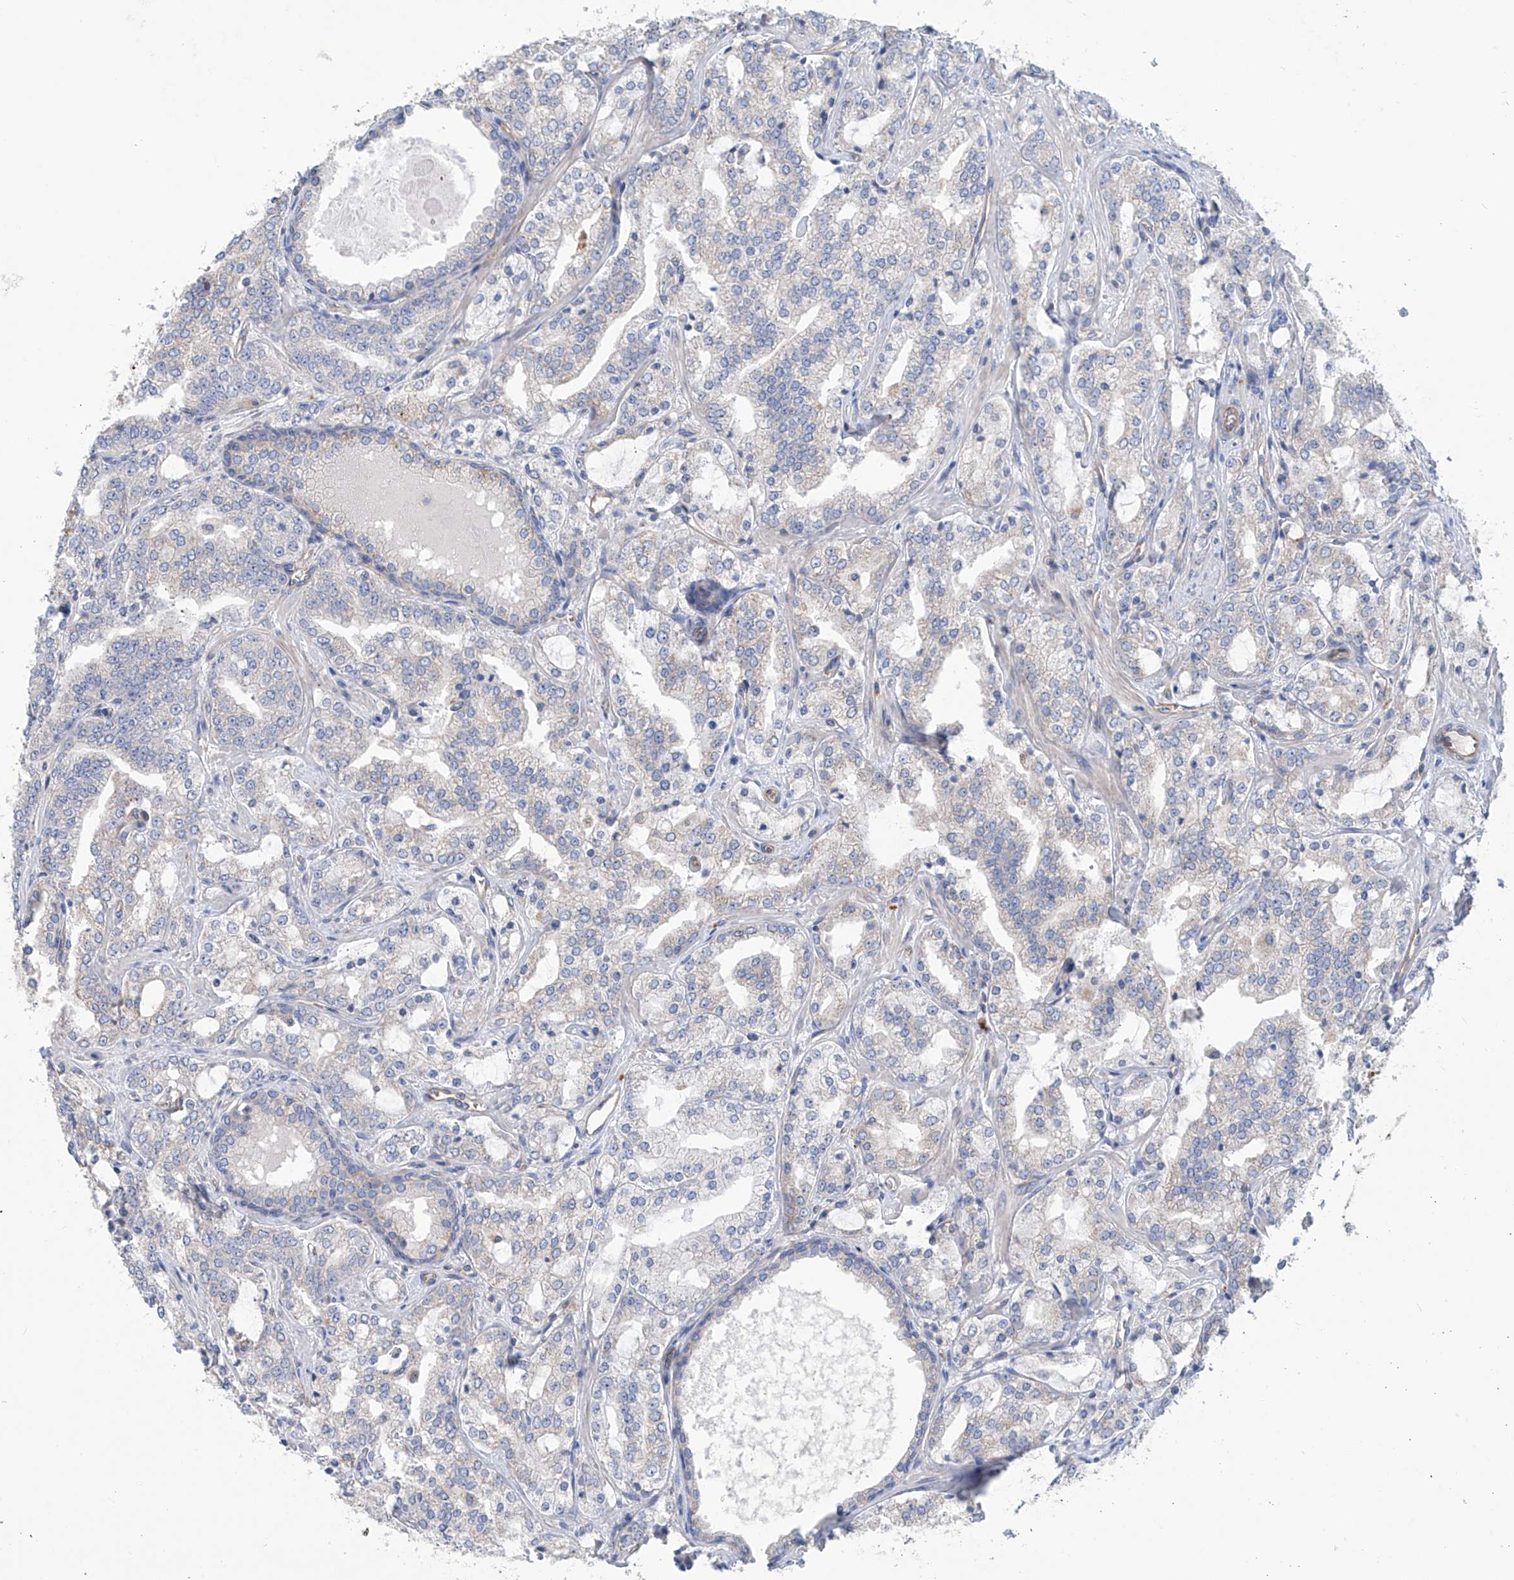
{"staining": {"intensity": "negative", "quantity": "none", "location": "none"}, "tissue": "prostate cancer", "cell_type": "Tumor cells", "image_type": "cancer", "snomed": [{"axis": "morphology", "description": "Adenocarcinoma, High grade"}, {"axis": "topography", "description": "Prostate"}], "caption": "High power microscopy image of an immunohistochemistry (IHC) micrograph of prostate cancer, revealing no significant staining in tumor cells. (IHC, brightfield microscopy, high magnification).", "gene": "TMEM209", "patient": {"sex": "male", "age": 64}}